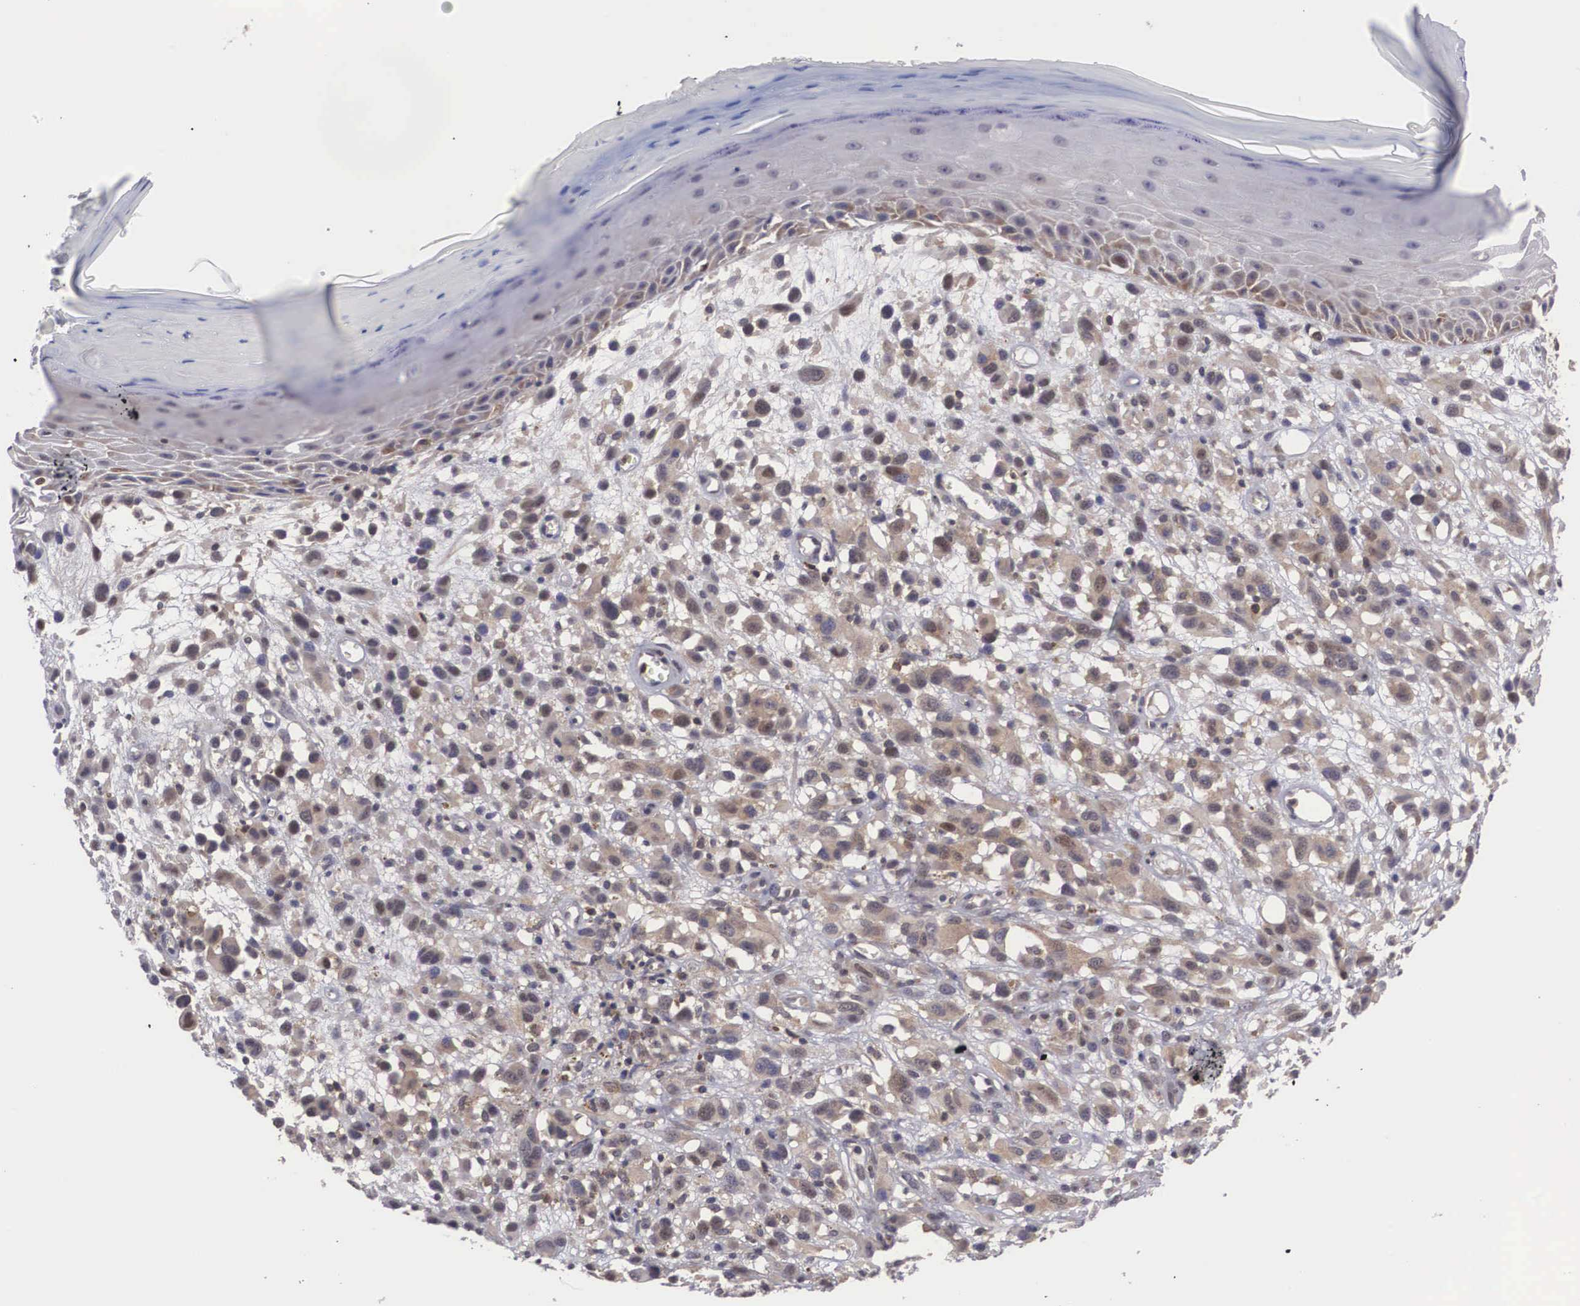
{"staining": {"intensity": "weak", "quantity": "25%-75%", "location": "cytoplasmic/membranous,nuclear"}, "tissue": "melanoma", "cell_type": "Tumor cells", "image_type": "cancer", "snomed": [{"axis": "morphology", "description": "Malignant melanoma, NOS"}, {"axis": "topography", "description": "Skin"}], "caption": "Protein expression by immunohistochemistry displays weak cytoplasmic/membranous and nuclear positivity in approximately 25%-75% of tumor cells in melanoma. Using DAB (brown) and hematoxylin (blue) stains, captured at high magnification using brightfield microscopy.", "gene": "ADSL", "patient": {"sex": "male", "age": 51}}